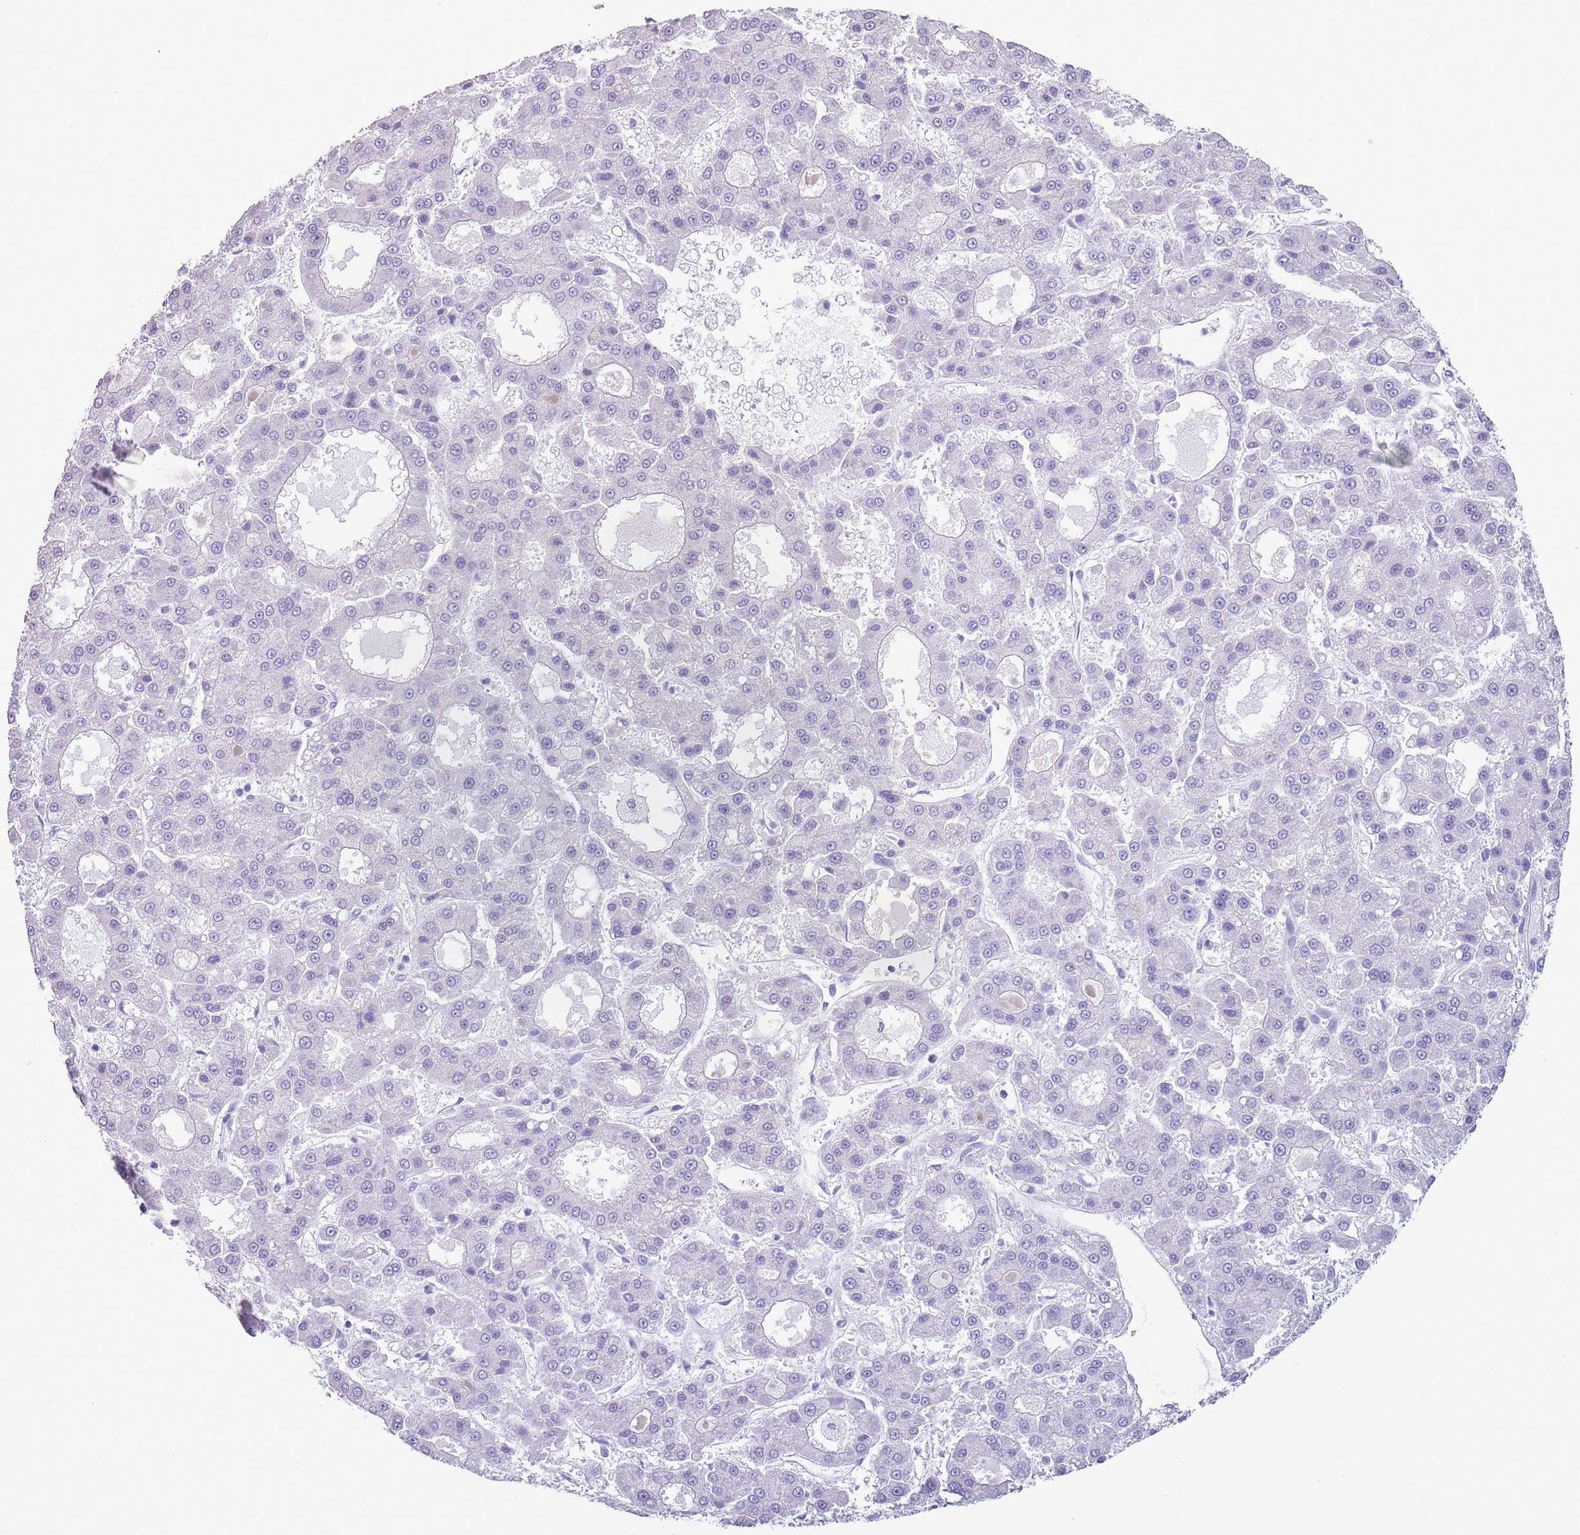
{"staining": {"intensity": "negative", "quantity": "none", "location": "none"}, "tissue": "liver cancer", "cell_type": "Tumor cells", "image_type": "cancer", "snomed": [{"axis": "morphology", "description": "Carcinoma, Hepatocellular, NOS"}, {"axis": "topography", "description": "Liver"}], "caption": "This is an IHC micrograph of human liver hepatocellular carcinoma. There is no expression in tumor cells.", "gene": "HYOU1", "patient": {"sex": "male", "age": 70}}